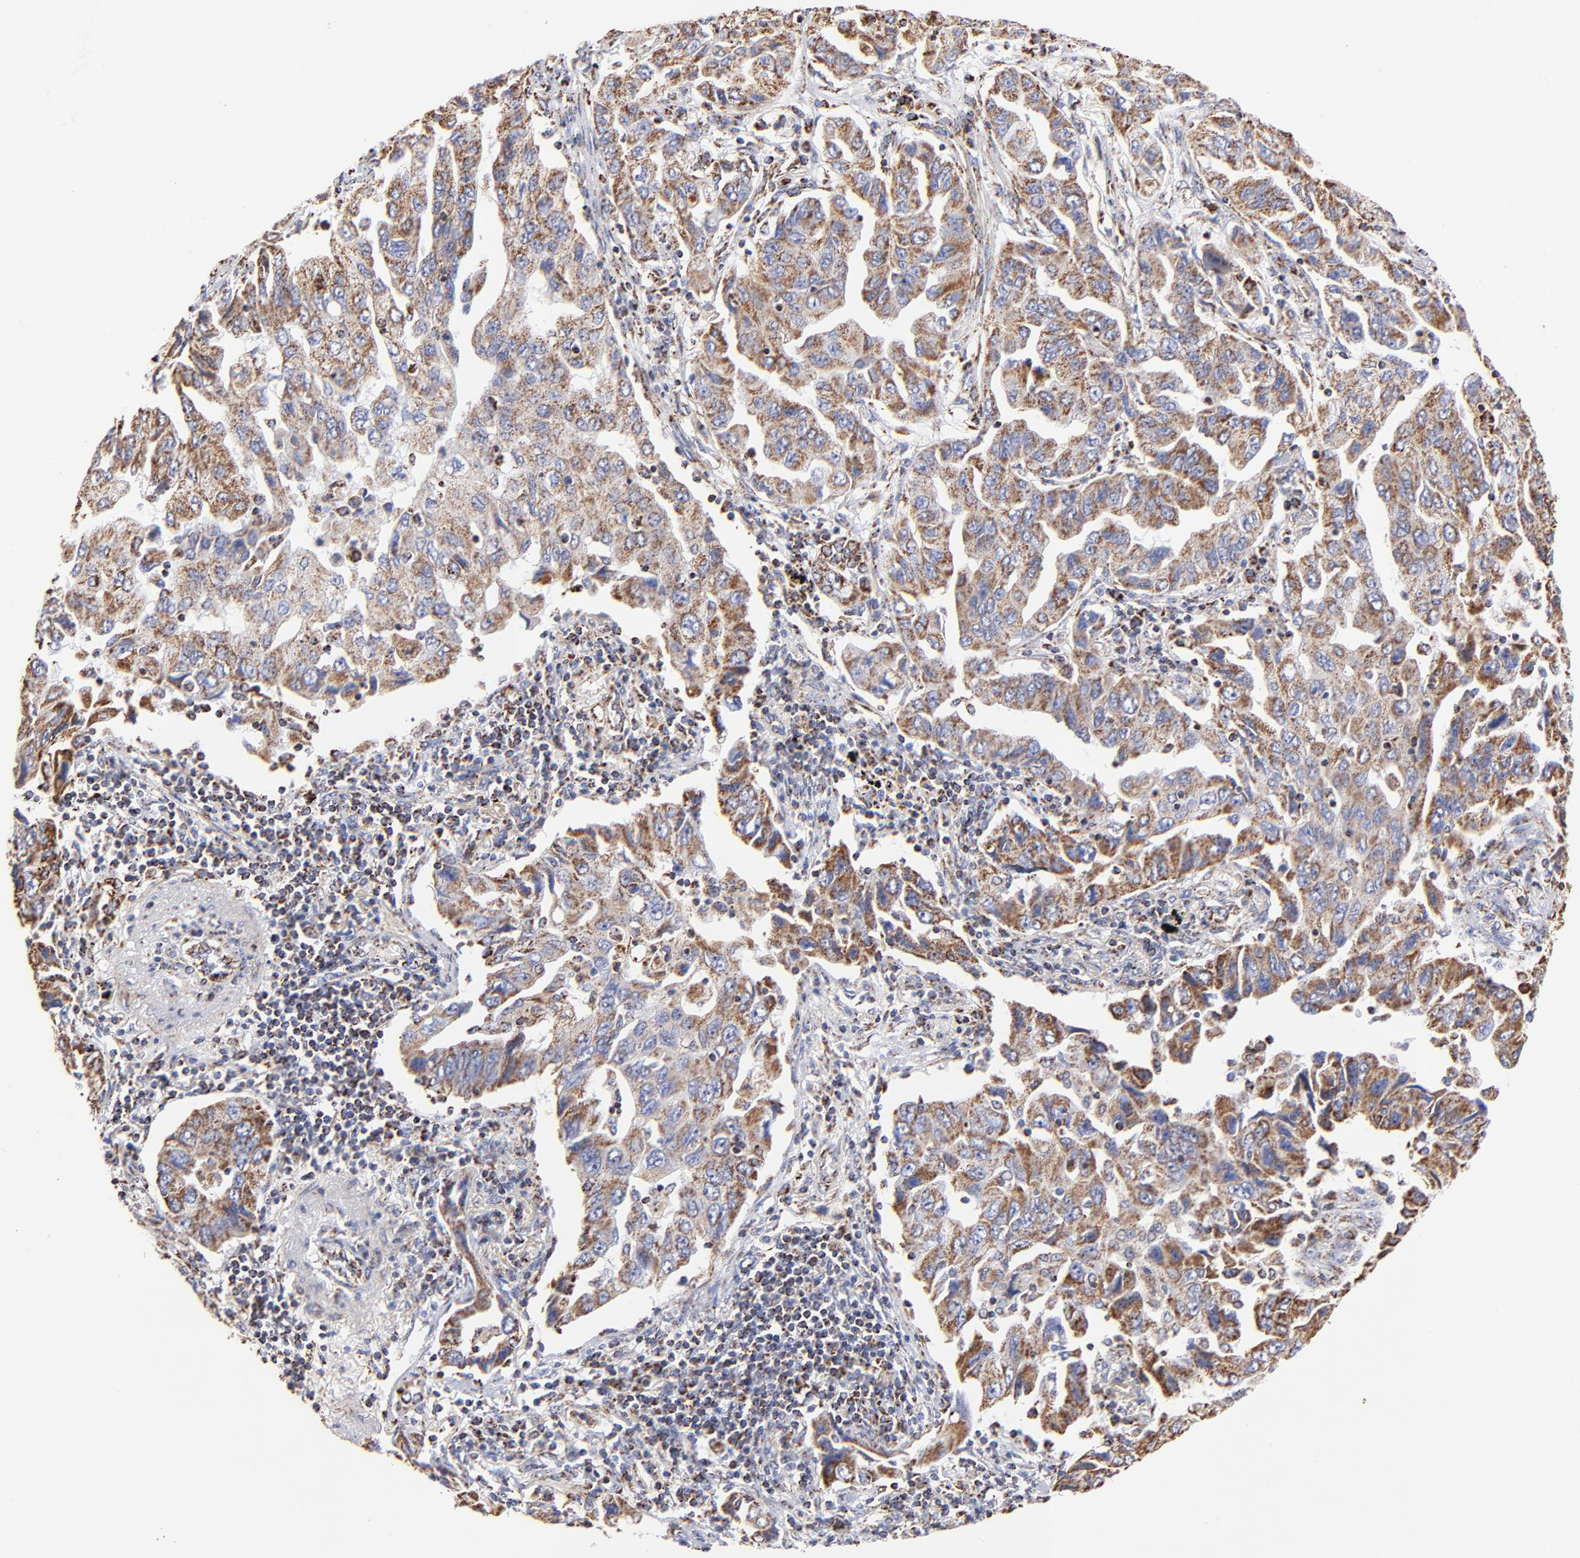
{"staining": {"intensity": "moderate", "quantity": ">75%", "location": "cytoplasmic/membranous"}, "tissue": "lung cancer", "cell_type": "Tumor cells", "image_type": "cancer", "snomed": [{"axis": "morphology", "description": "Adenocarcinoma, NOS"}, {"axis": "topography", "description": "Lung"}], "caption": "About >75% of tumor cells in human lung cancer exhibit moderate cytoplasmic/membranous protein positivity as visualized by brown immunohistochemical staining.", "gene": "PHB1", "patient": {"sex": "female", "age": 65}}